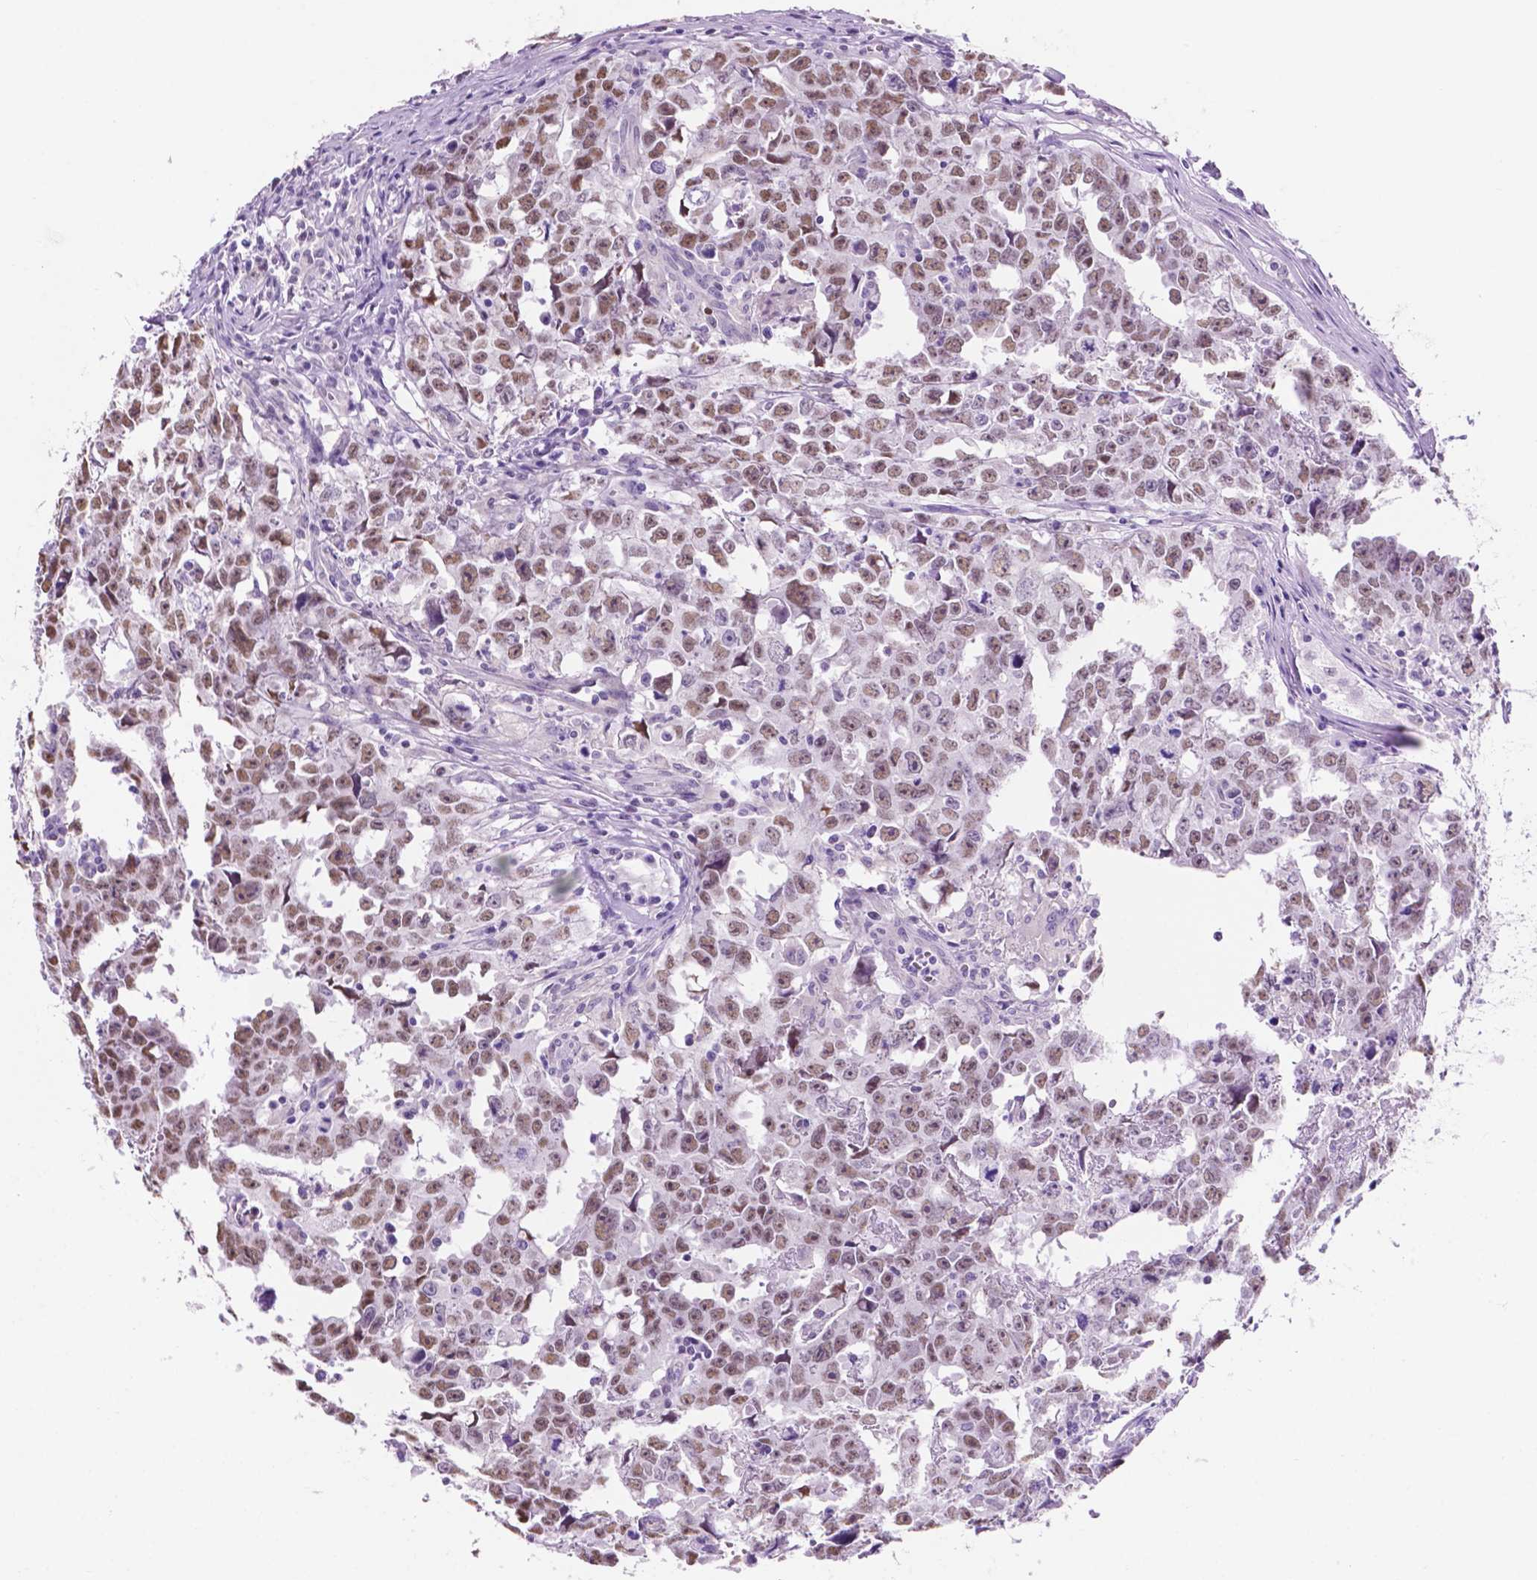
{"staining": {"intensity": "weak", "quantity": ">75%", "location": "cytoplasmic/membranous,nuclear"}, "tissue": "testis cancer", "cell_type": "Tumor cells", "image_type": "cancer", "snomed": [{"axis": "morphology", "description": "Carcinoma, Embryonal, NOS"}, {"axis": "topography", "description": "Testis"}], "caption": "Protein expression analysis of testis embryonal carcinoma demonstrates weak cytoplasmic/membranous and nuclear expression in about >75% of tumor cells.", "gene": "ACY3", "patient": {"sex": "male", "age": 22}}